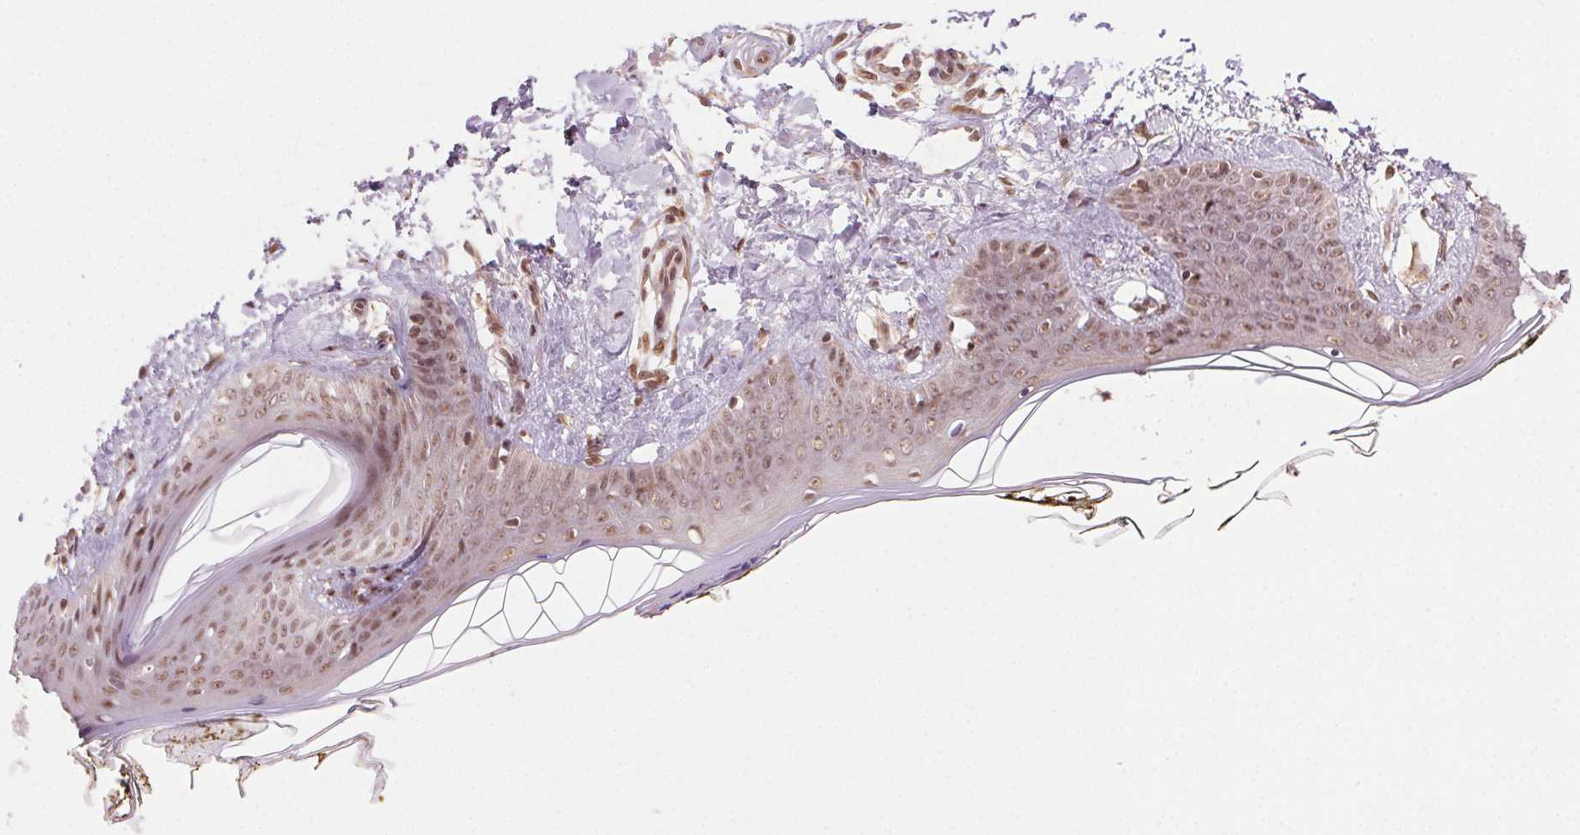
{"staining": {"intensity": "moderate", "quantity": ">75%", "location": "nuclear"}, "tissue": "skin", "cell_type": "Fibroblasts", "image_type": "normal", "snomed": [{"axis": "morphology", "description": "Normal tissue, NOS"}, {"axis": "topography", "description": "Skin"}], "caption": "DAB (3,3'-diaminobenzidine) immunohistochemical staining of normal skin demonstrates moderate nuclear protein positivity in approximately >75% of fibroblasts.", "gene": "TREML4", "patient": {"sex": "female", "age": 34}}